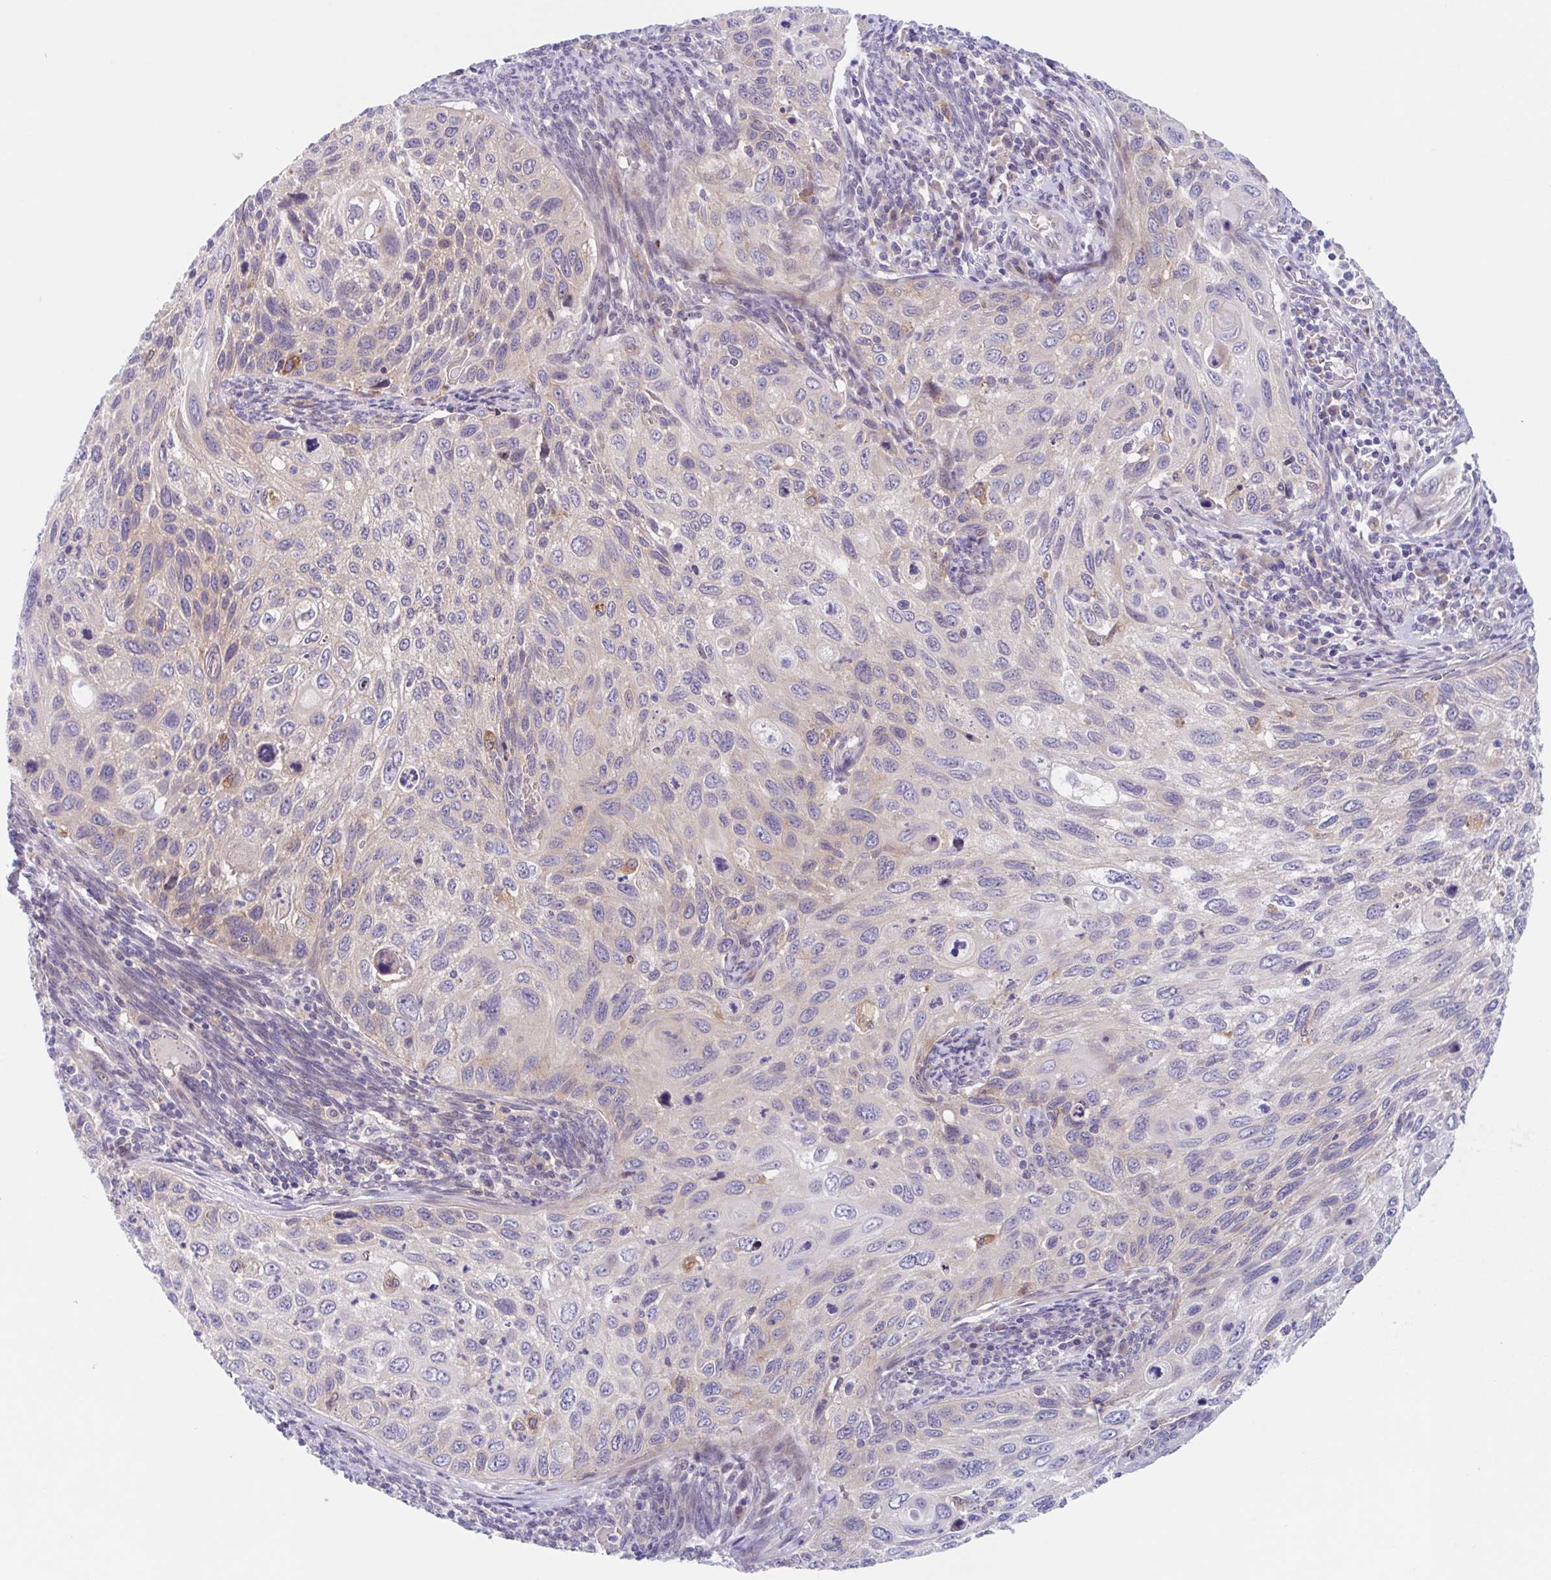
{"staining": {"intensity": "weak", "quantity": "<25%", "location": "cytoplasmic/membranous"}, "tissue": "cervical cancer", "cell_type": "Tumor cells", "image_type": "cancer", "snomed": [{"axis": "morphology", "description": "Squamous cell carcinoma, NOS"}, {"axis": "topography", "description": "Cervix"}], "caption": "Immunohistochemistry (IHC) of cervical squamous cell carcinoma shows no positivity in tumor cells.", "gene": "TMEM86A", "patient": {"sex": "female", "age": 70}}